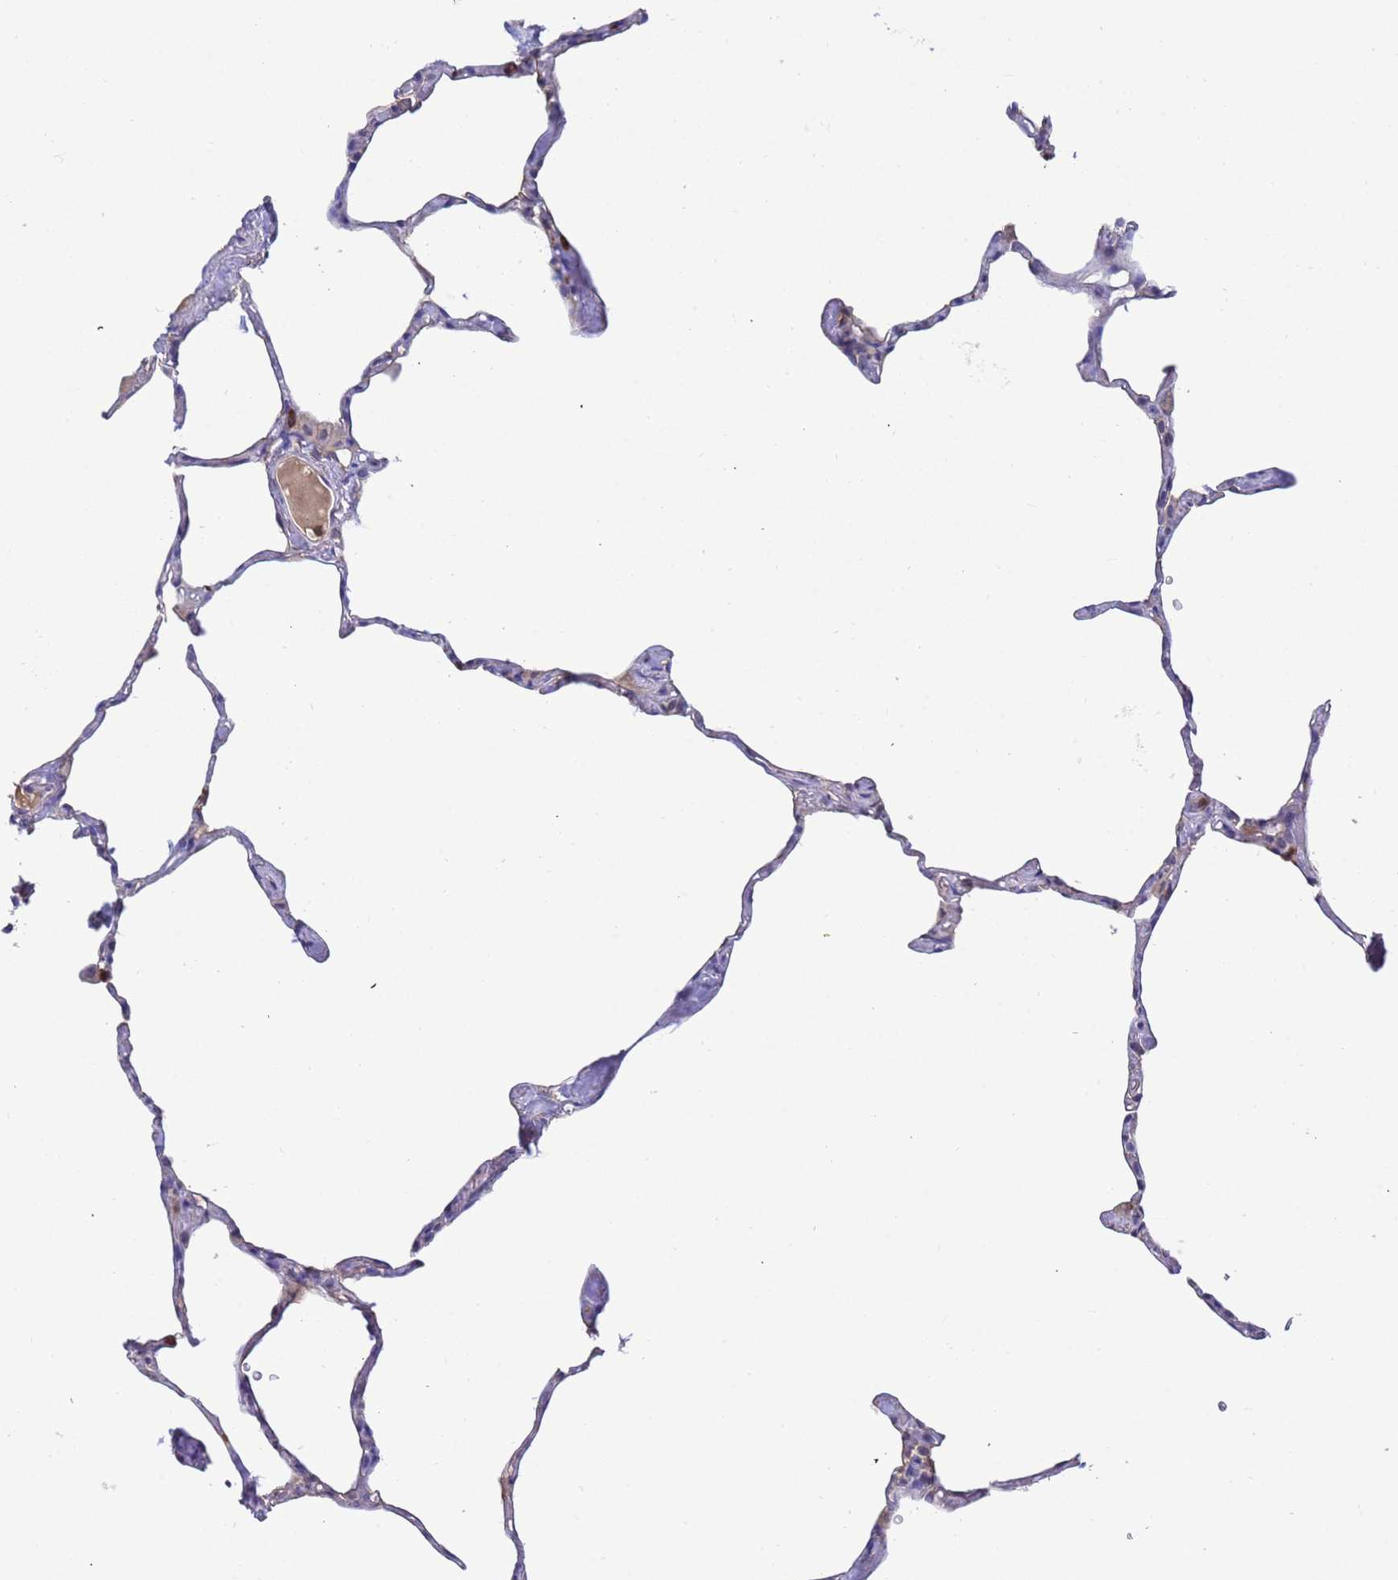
{"staining": {"intensity": "negative", "quantity": "none", "location": "none"}, "tissue": "lung", "cell_type": "Alveolar cells", "image_type": "normal", "snomed": [{"axis": "morphology", "description": "Normal tissue, NOS"}, {"axis": "topography", "description": "Lung"}], "caption": "High power microscopy photomicrograph of an immunohistochemistry (IHC) histopathology image of normal lung, revealing no significant staining in alveolar cells. The staining is performed using DAB brown chromogen with nuclei counter-stained in using hematoxylin.", "gene": "AMPD3", "patient": {"sex": "male", "age": 65}}